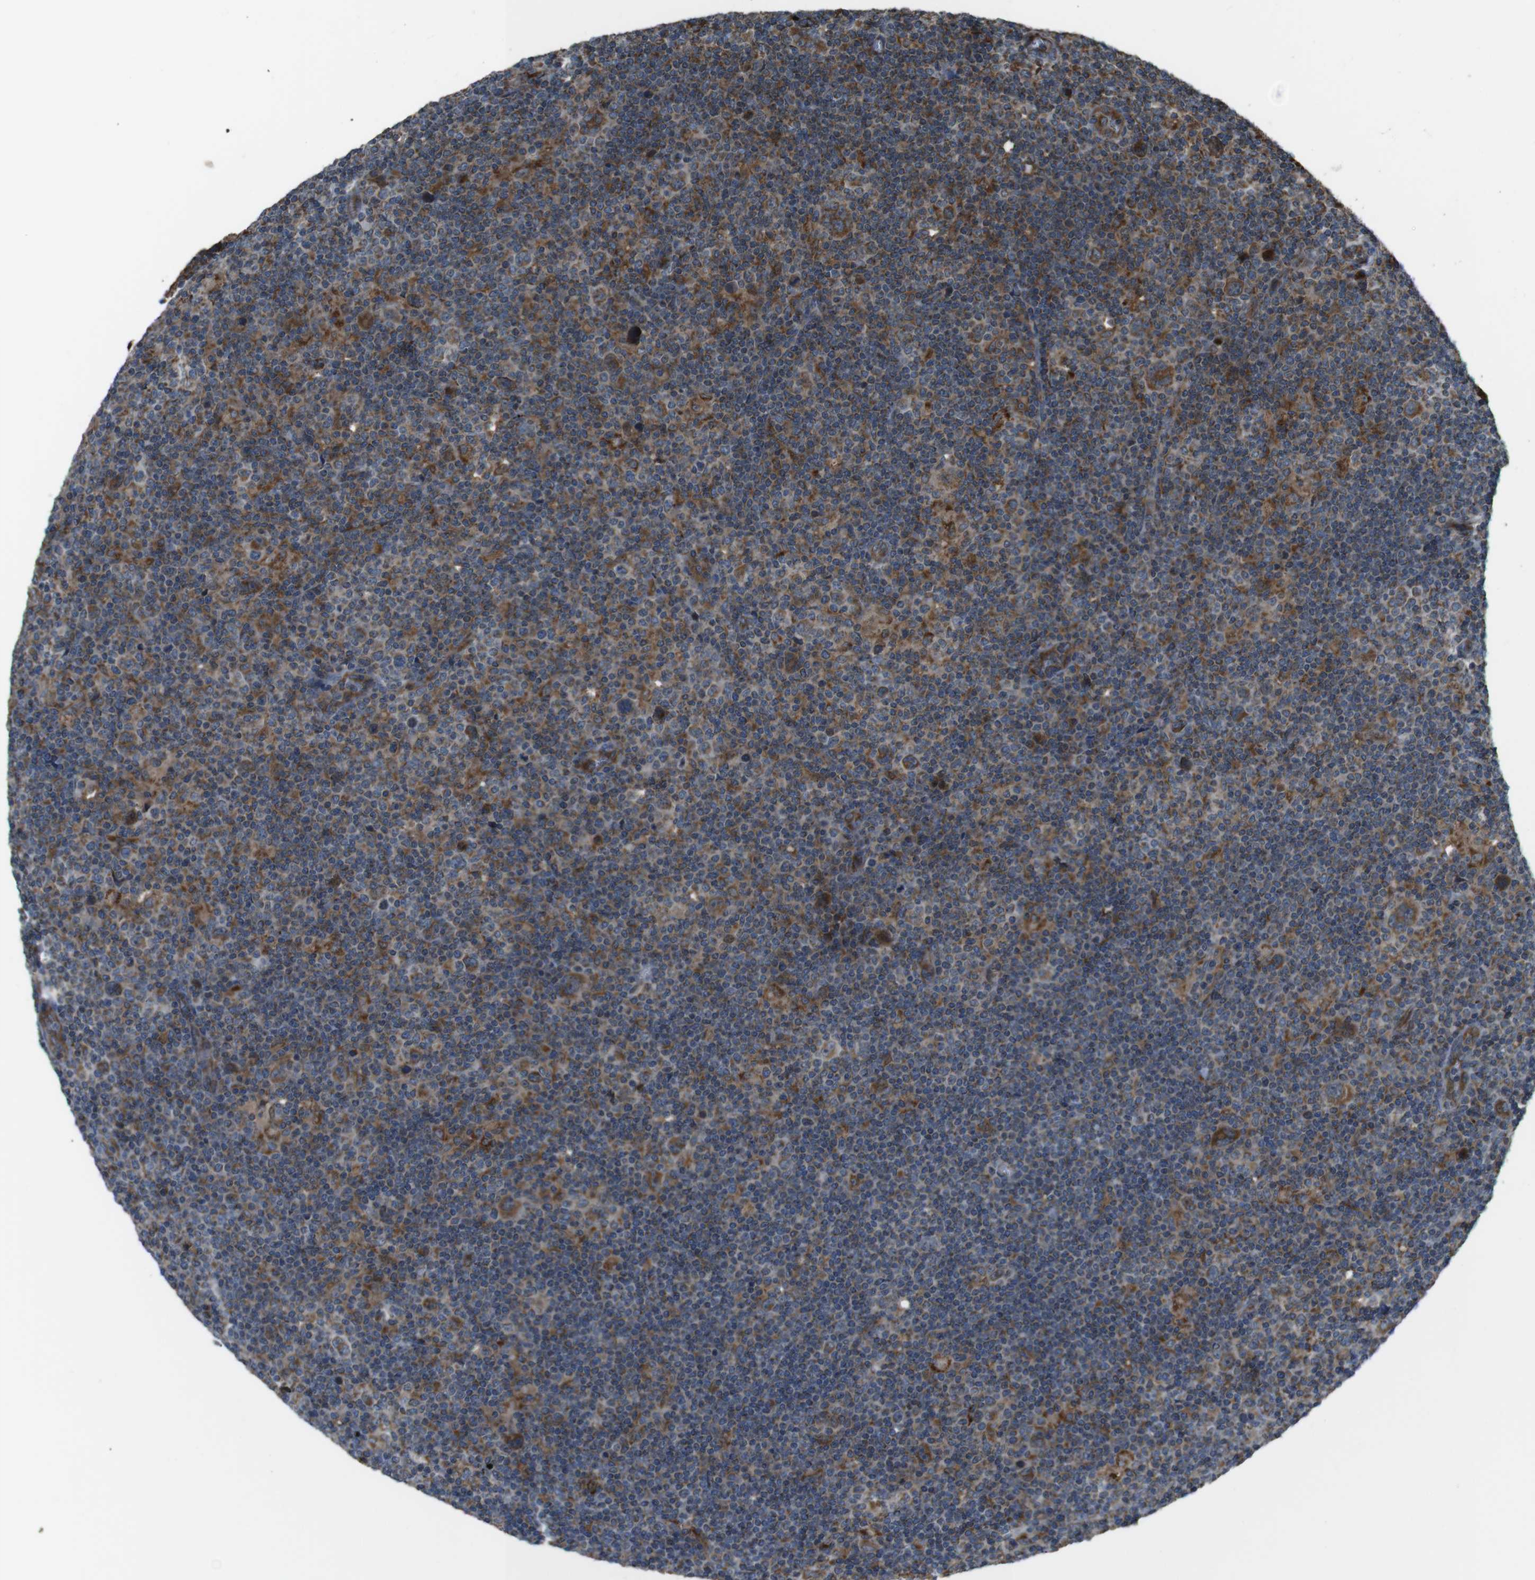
{"staining": {"intensity": "moderate", "quantity": "25%-75%", "location": "cytoplasmic/membranous"}, "tissue": "lymphoma", "cell_type": "Tumor cells", "image_type": "cancer", "snomed": [{"axis": "morphology", "description": "Hodgkin's disease, NOS"}, {"axis": "topography", "description": "Lymph node"}], "caption": "This is an image of IHC staining of lymphoma, which shows moderate expression in the cytoplasmic/membranous of tumor cells.", "gene": "GIMAP8", "patient": {"sex": "female", "age": 57}}